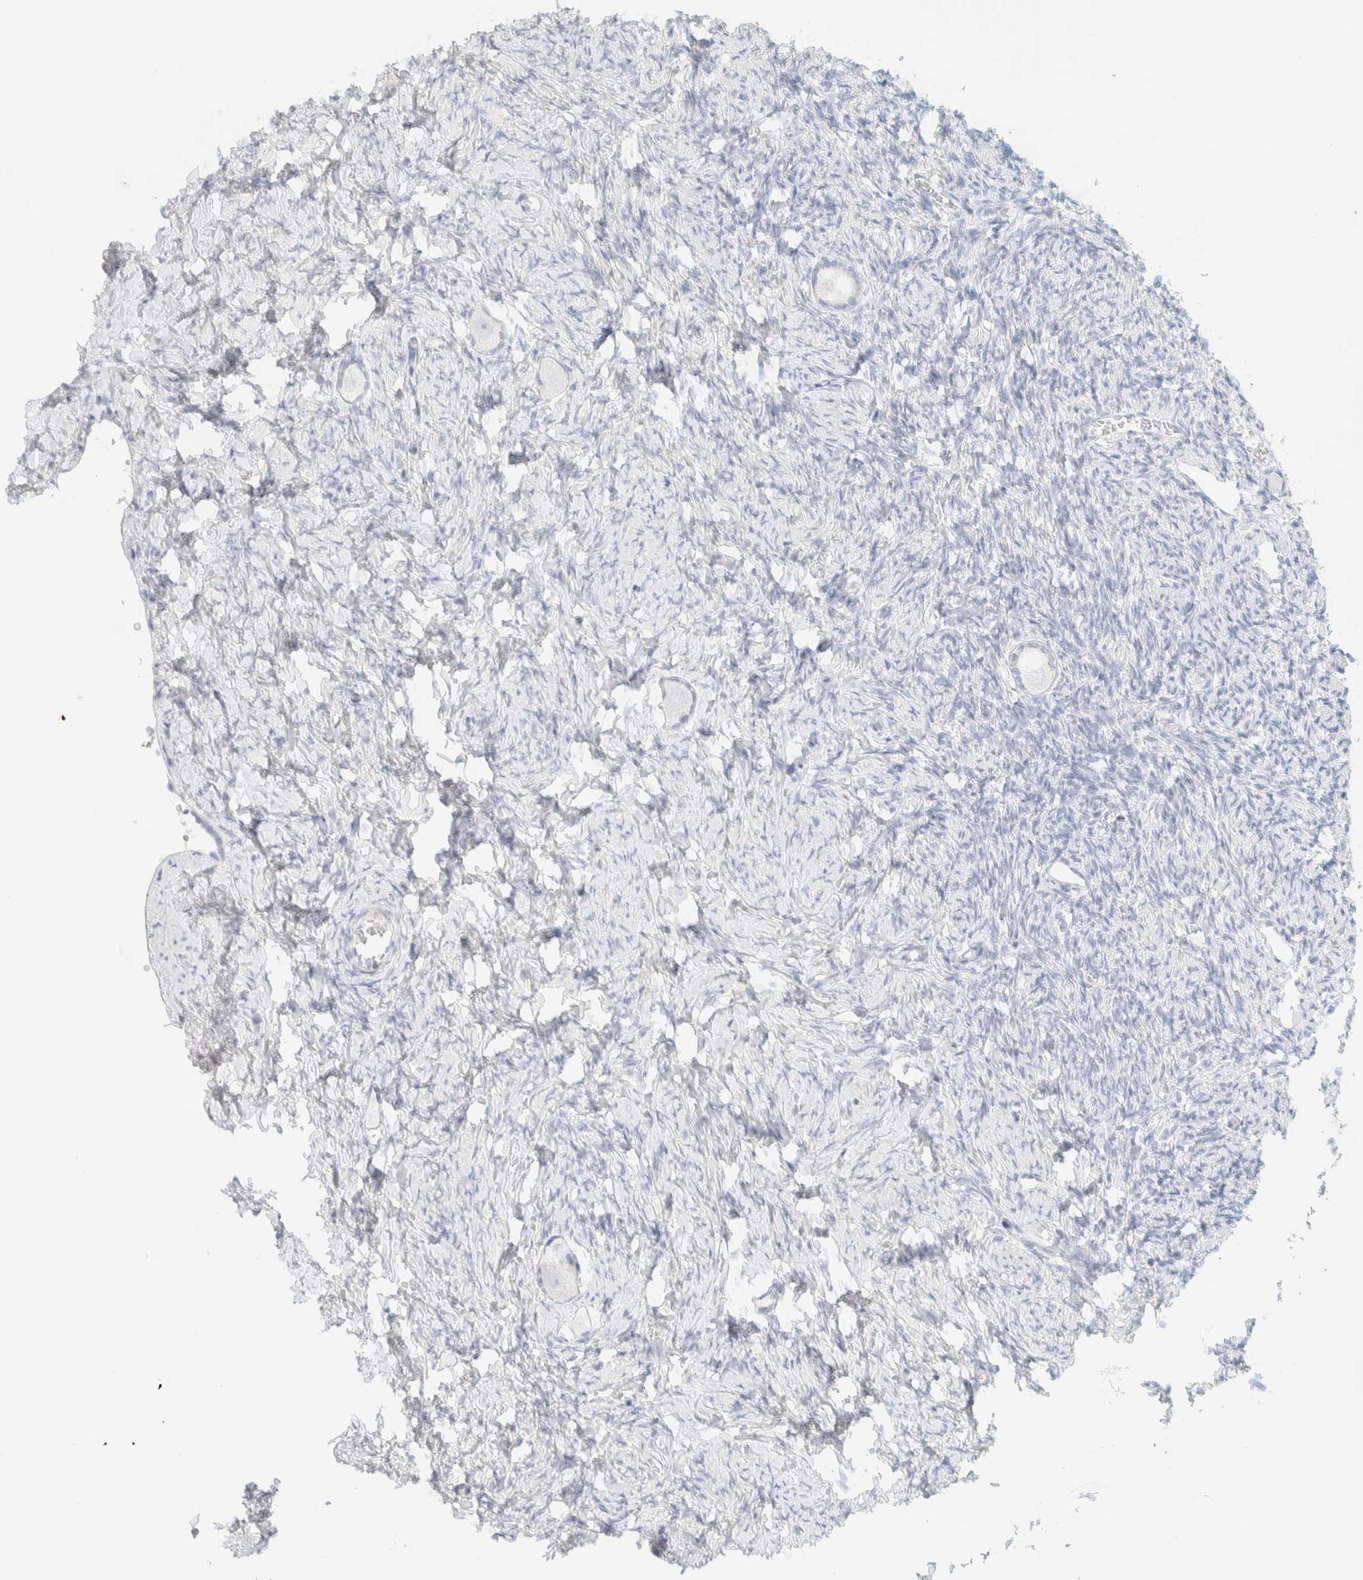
{"staining": {"intensity": "negative", "quantity": "none", "location": "none"}, "tissue": "ovary", "cell_type": "Follicle cells", "image_type": "normal", "snomed": [{"axis": "morphology", "description": "Normal tissue, NOS"}, {"axis": "topography", "description": "Ovary"}], "caption": "This micrograph is of normal ovary stained with IHC to label a protein in brown with the nuclei are counter-stained blue. There is no staining in follicle cells.", "gene": "SPNS3", "patient": {"sex": "female", "age": 27}}